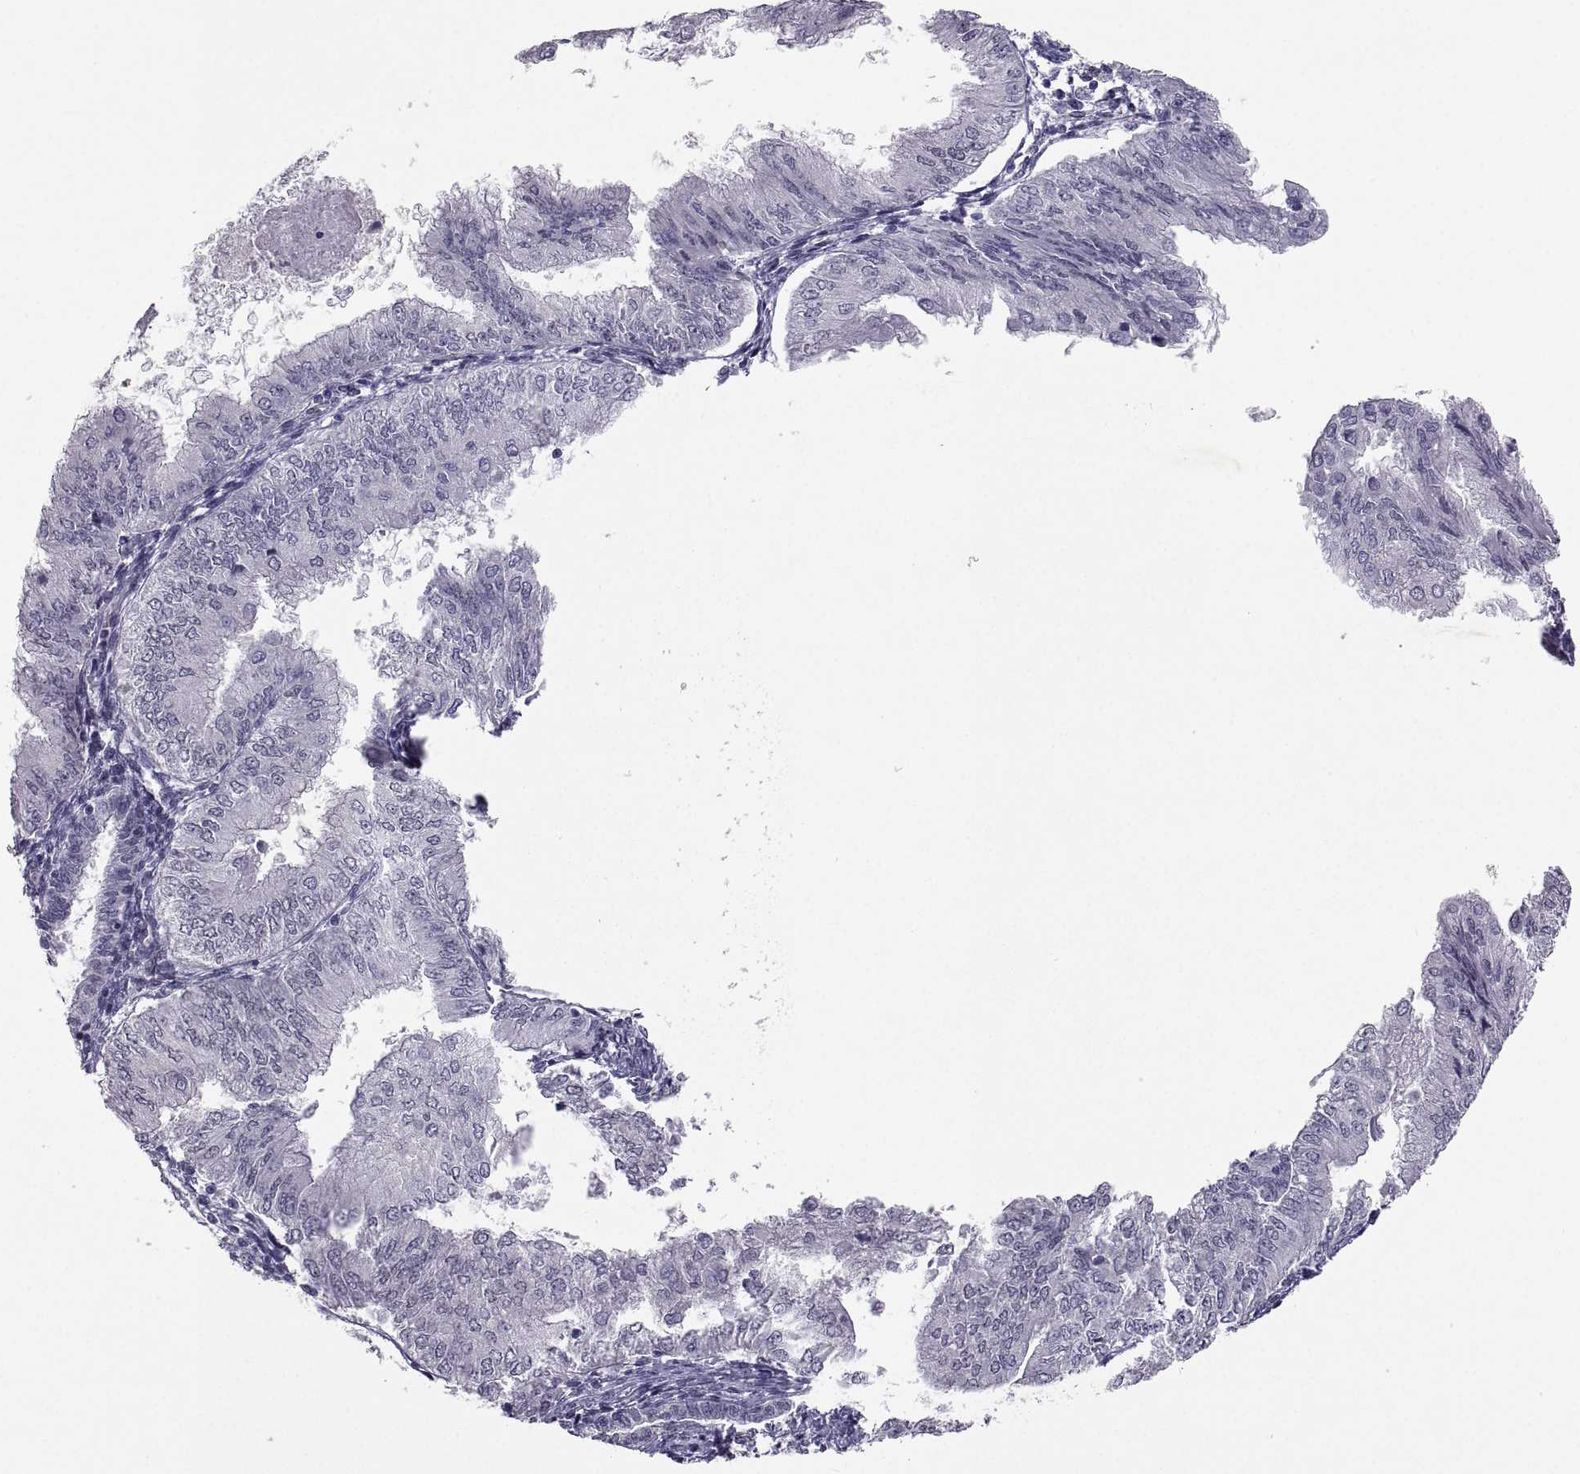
{"staining": {"intensity": "negative", "quantity": "none", "location": "none"}, "tissue": "endometrial cancer", "cell_type": "Tumor cells", "image_type": "cancer", "snomed": [{"axis": "morphology", "description": "Adenocarcinoma, NOS"}, {"axis": "topography", "description": "Endometrium"}], "caption": "DAB (3,3'-diaminobenzidine) immunohistochemical staining of human endometrial cancer reveals no significant staining in tumor cells.", "gene": "SOX21", "patient": {"sex": "female", "age": 53}}